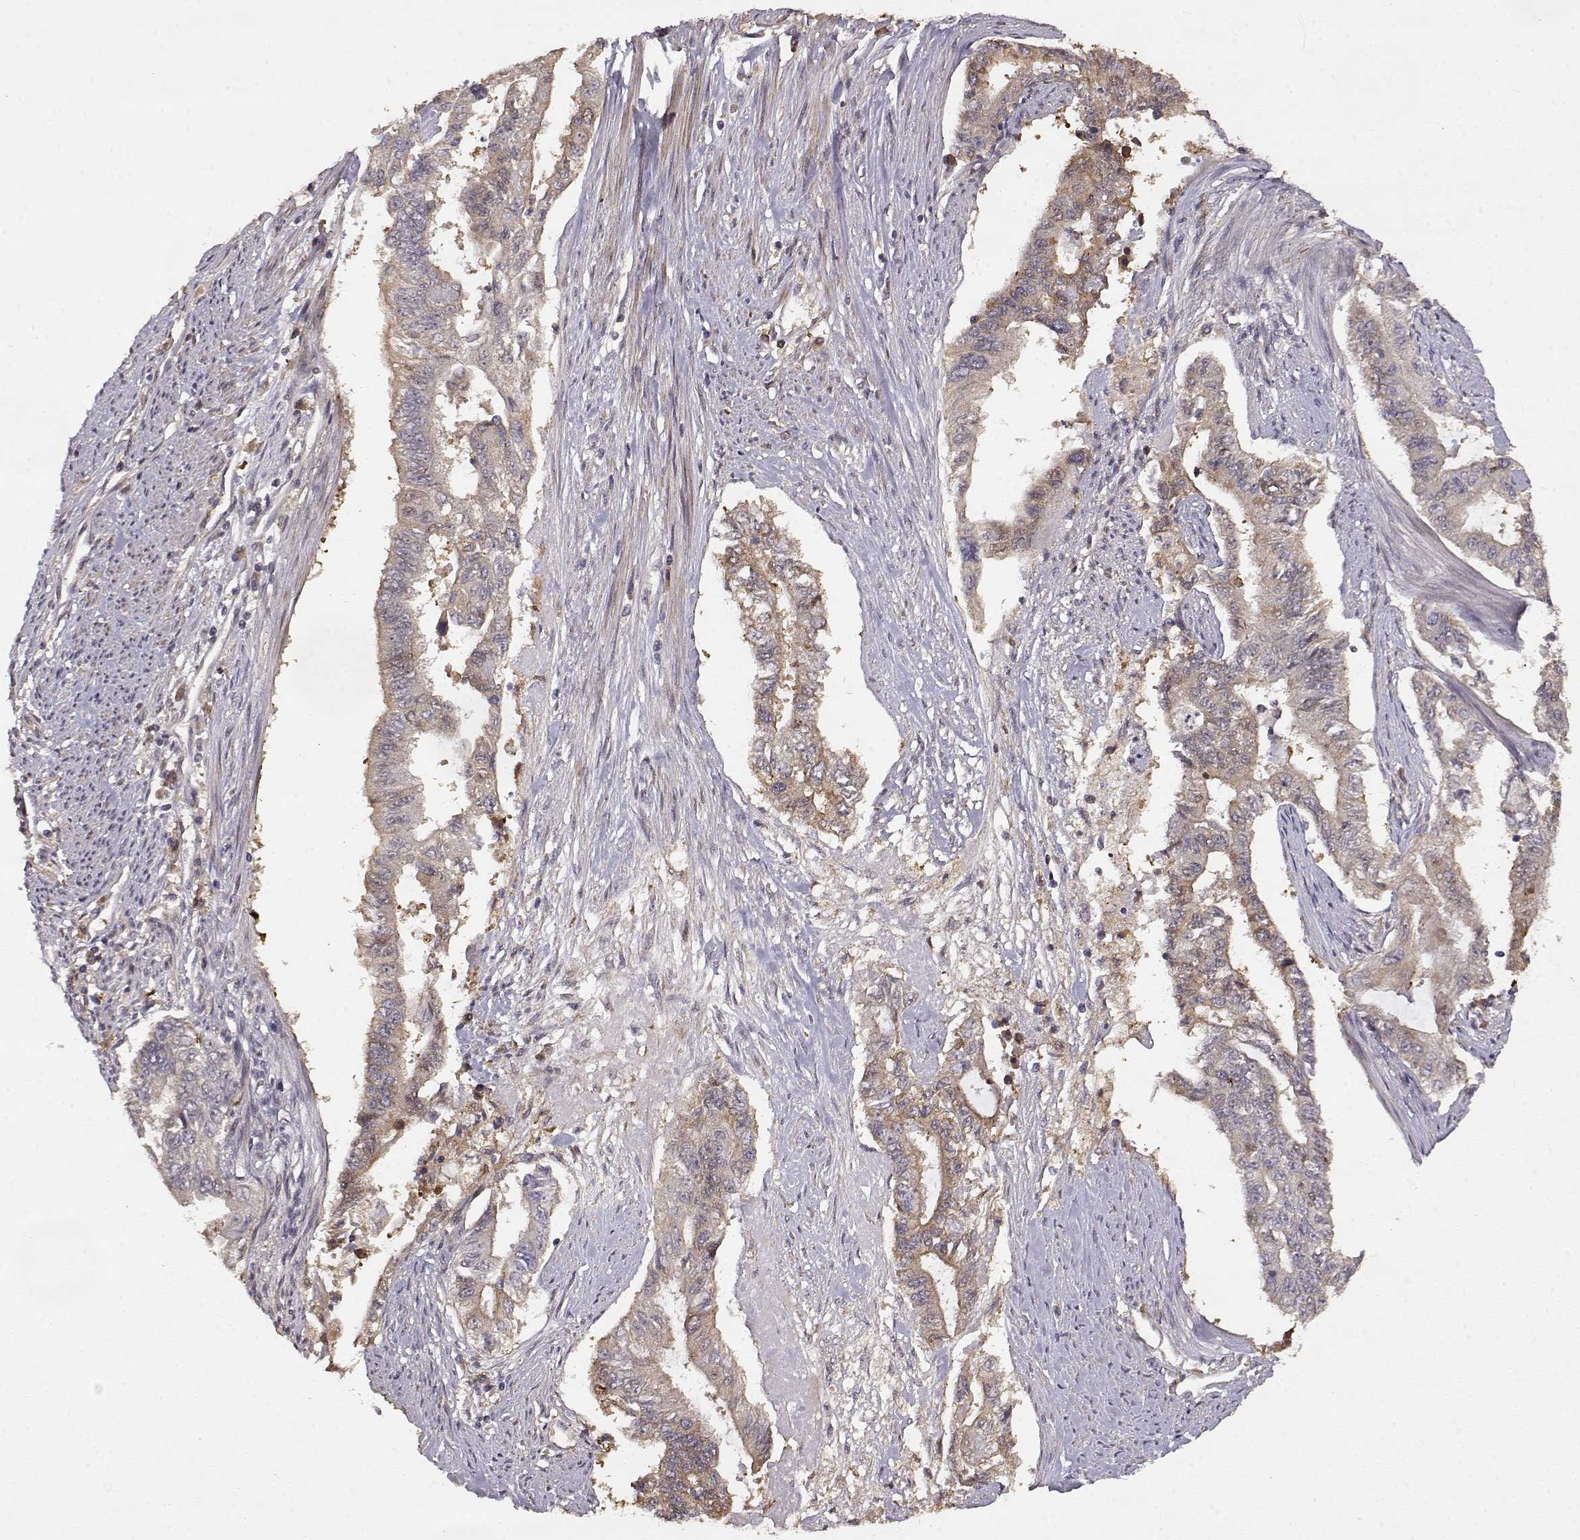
{"staining": {"intensity": "weak", "quantity": ">75%", "location": "cytoplasmic/membranous"}, "tissue": "endometrial cancer", "cell_type": "Tumor cells", "image_type": "cancer", "snomed": [{"axis": "morphology", "description": "Adenocarcinoma, NOS"}, {"axis": "topography", "description": "Uterus"}], "caption": "Tumor cells demonstrate weak cytoplasmic/membranous expression in about >75% of cells in adenocarcinoma (endometrial).", "gene": "CRIM1", "patient": {"sex": "female", "age": 59}}